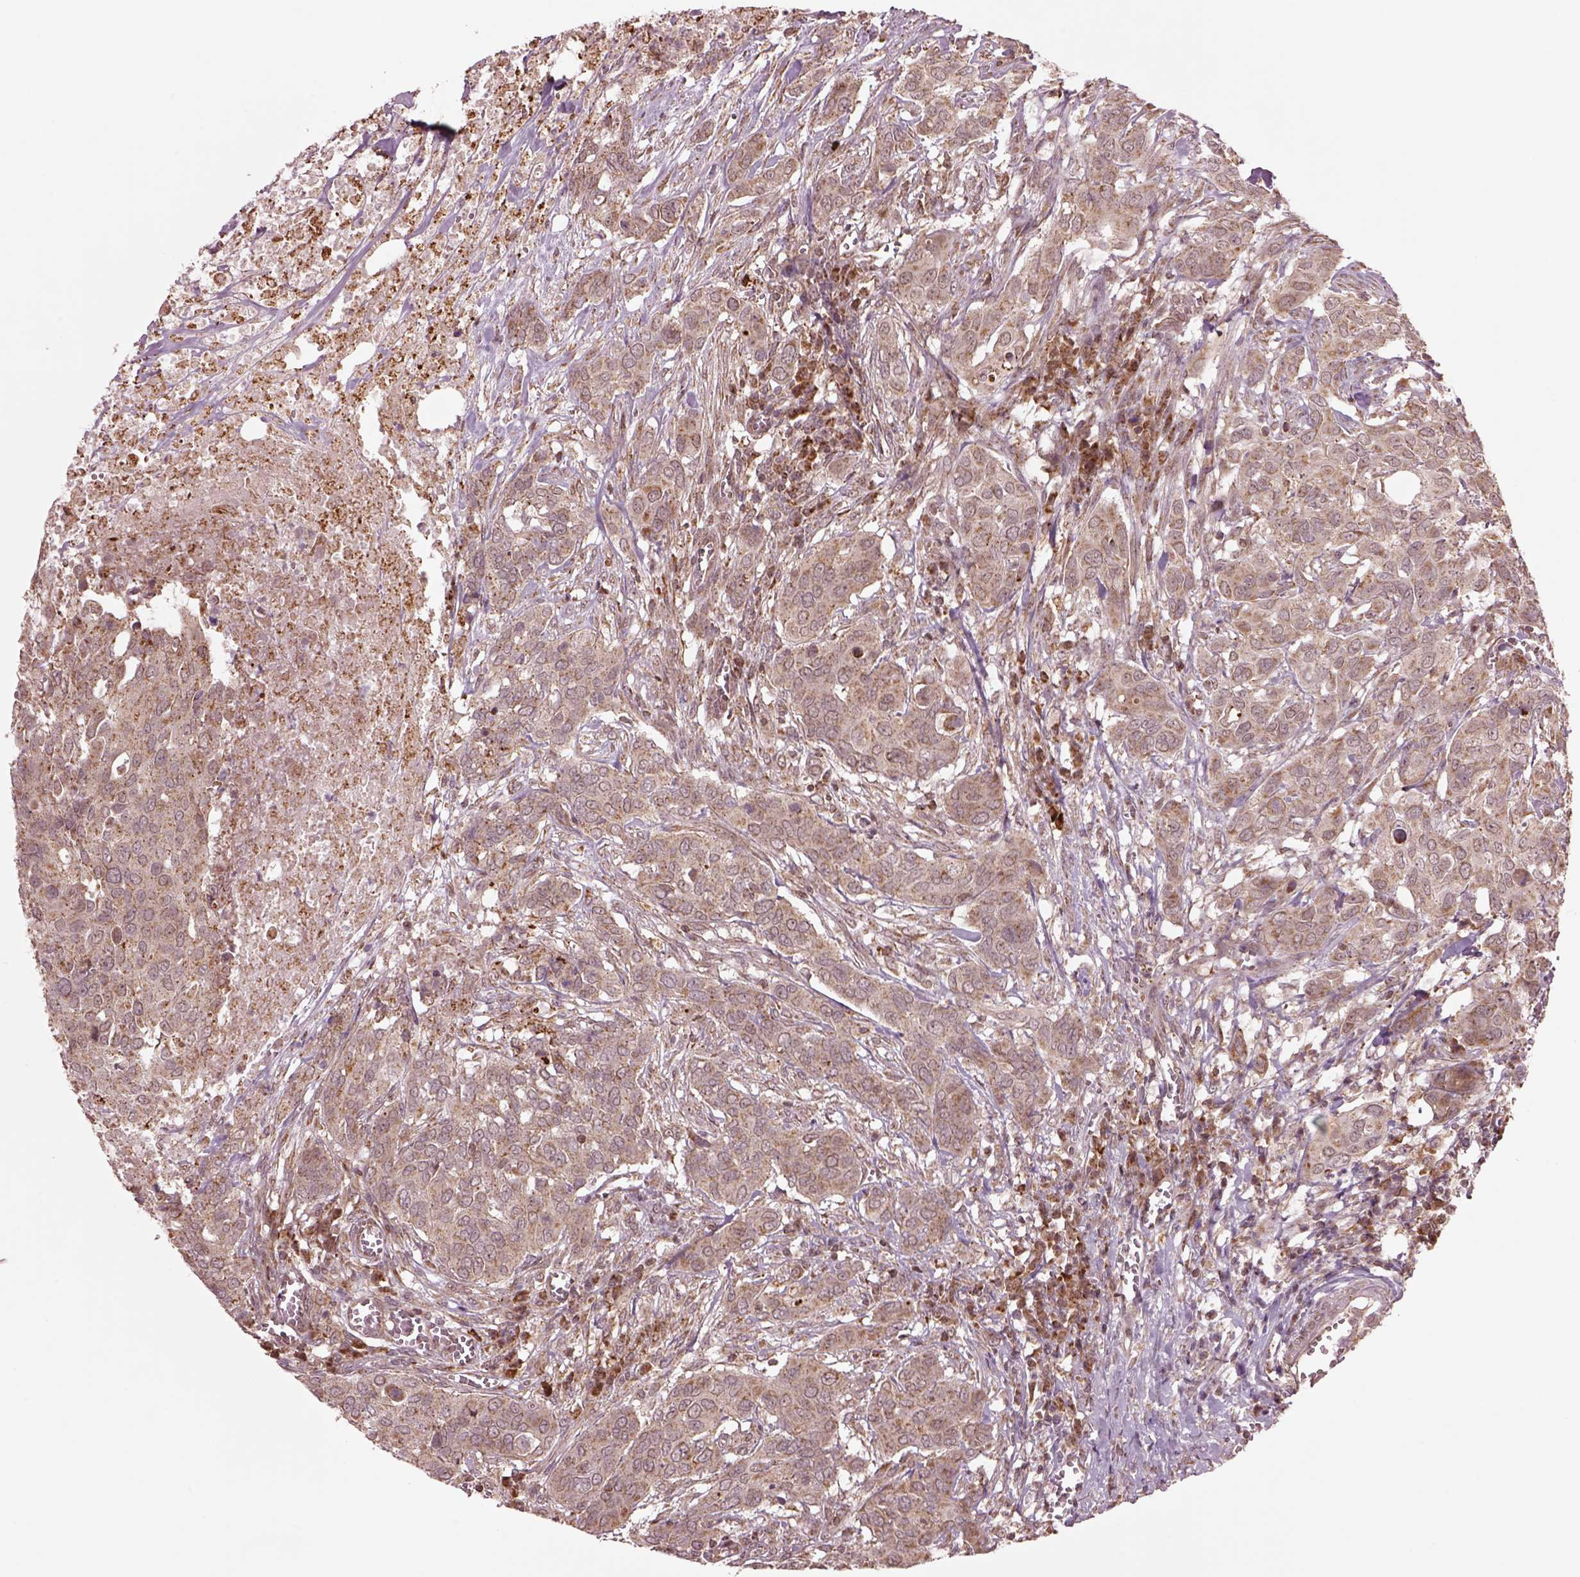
{"staining": {"intensity": "weak", "quantity": ">75%", "location": "cytoplasmic/membranous"}, "tissue": "urothelial cancer", "cell_type": "Tumor cells", "image_type": "cancer", "snomed": [{"axis": "morphology", "description": "Urothelial carcinoma, NOS"}, {"axis": "morphology", "description": "Urothelial carcinoma, High grade"}, {"axis": "topography", "description": "Urinary bladder"}], "caption": "Brown immunohistochemical staining in human urothelial cancer displays weak cytoplasmic/membranous expression in about >75% of tumor cells.", "gene": "SEL1L3", "patient": {"sex": "male", "age": 63}}